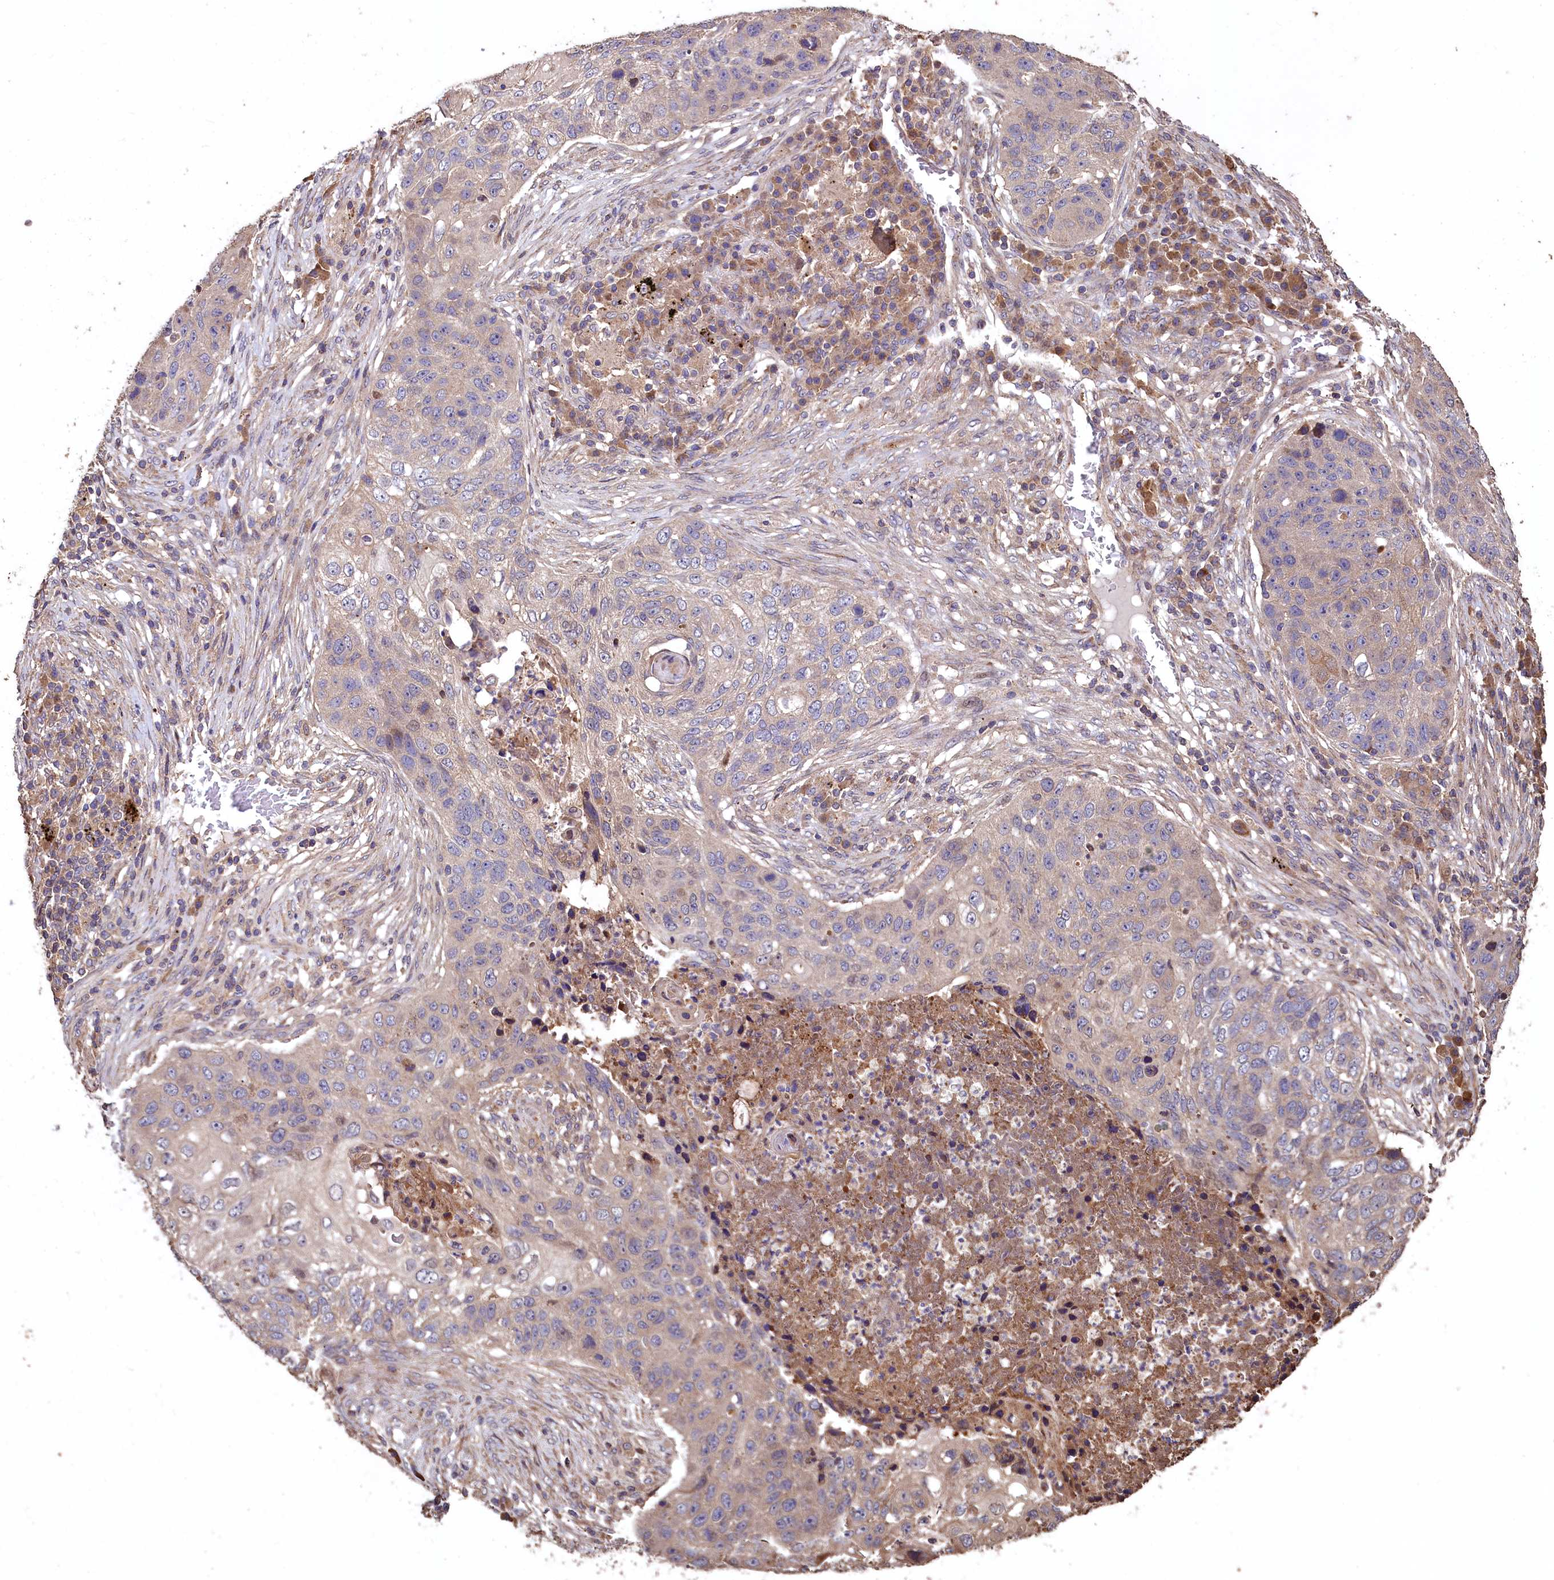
{"staining": {"intensity": "weak", "quantity": "25%-75%", "location": "cytoplasmic/membranous"}, "tissue": "lung cancer", "cell_type": "Tumor cells", "image_type": "cancer", "snomed": [{"axis": "morphology", "description": "Squamous cell carcinoma, NOS"}, {"axis": "topography", "description": "Lung"}], "caption": "Immunohistochemical staining of human lung cancer (squamous cell carcinoma) displays low levels of weak cytoplasmic/membranous staining in about 25%-75% of tumor cells. (IHC, brightfield microscopy, high magnification).", "gene": "TMEM98", "patient": {"sex": "female", "age": 63}}